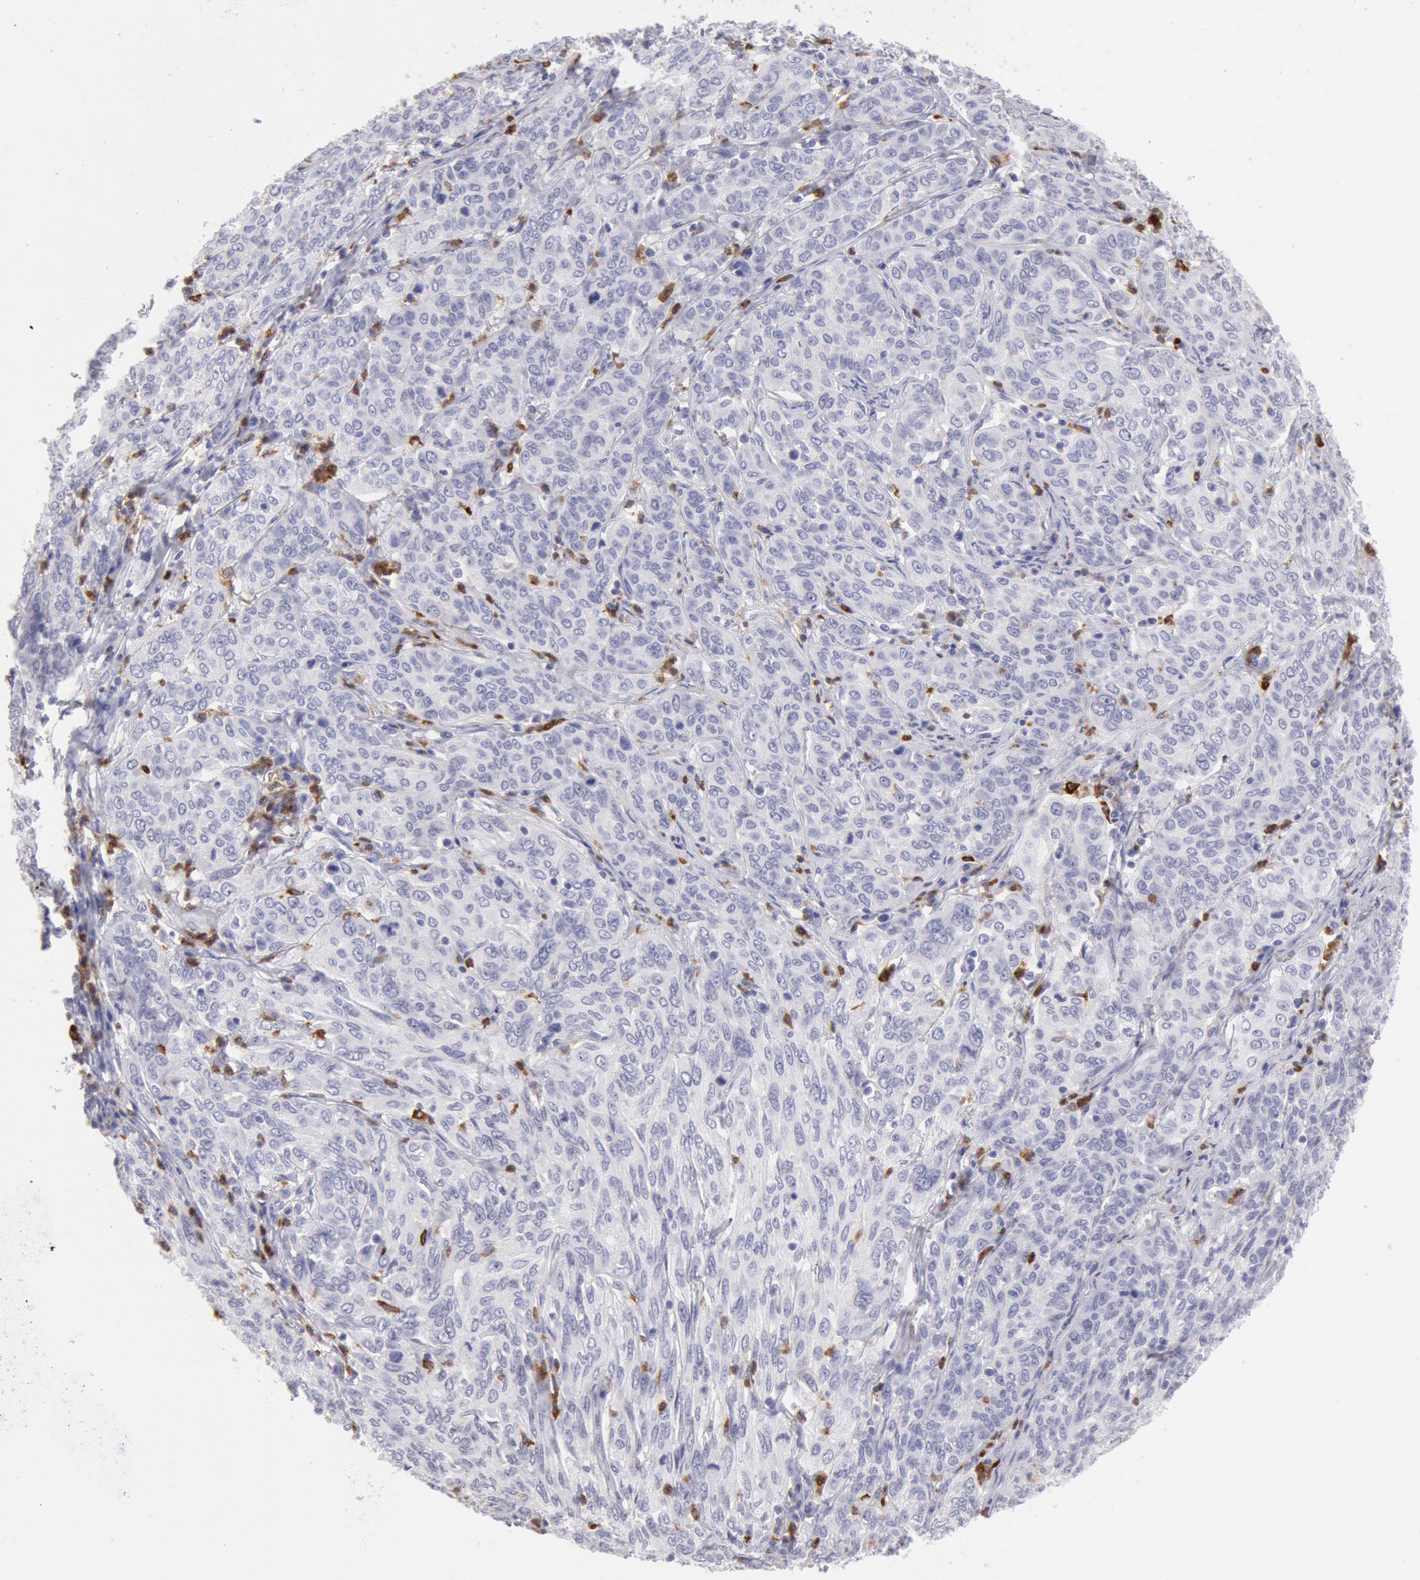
{"staining": {"intensity": "negative", "quantity": "none", "location": "none"}, "tissue": "cervical cancer", "cell_type": "Tumor cells", "image_type": "cancer", "snomed": [{"axis": "morphology", "description": "Squamous cell carcinoma, NOS"}, {"axis": "topography", "description": "Cervix"}], "caption": "This is an immunohistochemistry (IHC) photomicrograph of cervical squamous cell carcinoma. There is no staining in tumor cells.", "gene": "FCN1", "patient": {"sex": "female", "age": 38}}